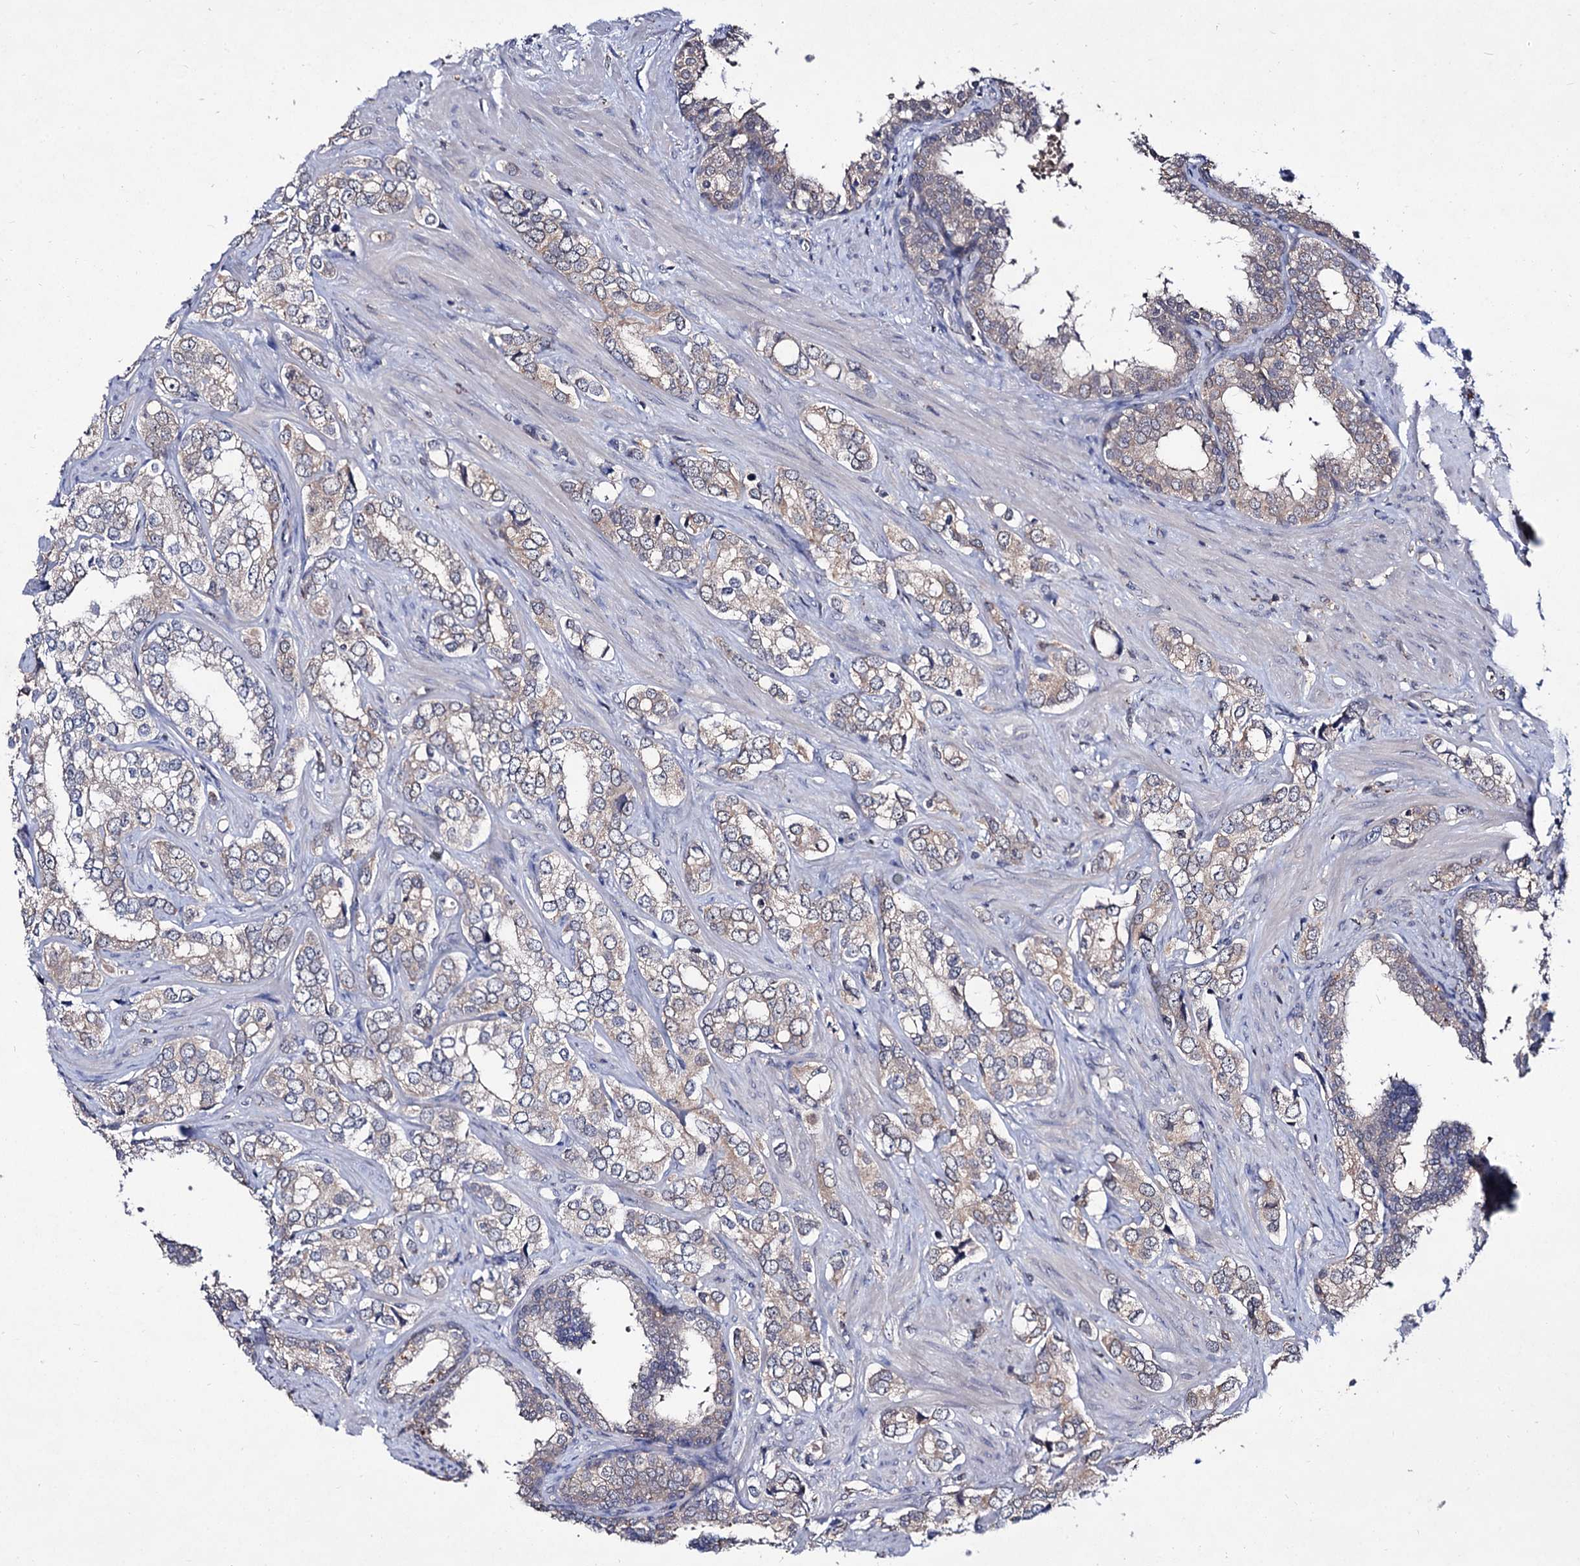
{"staining": {"intensity": "negative", "quantity": "none", "location": "none"}, "tissue": "prostate cancer", "cell_type": "Tumor cells", "image_type": "cancer", "snomed": [{"axis": "morphology", "description": "Adenocarcinoma, High grade"}, {"axis": "topography", "description": "Prostate"}], "caption": "There is no significant positivity in tumor cells of prostate adenocarcinoma (high-grade). (Immunohistochemistry, brightfield microscopy, high magnification).", "gene": "ACTR6", "patient": {"sex": "male", "age": 66}}